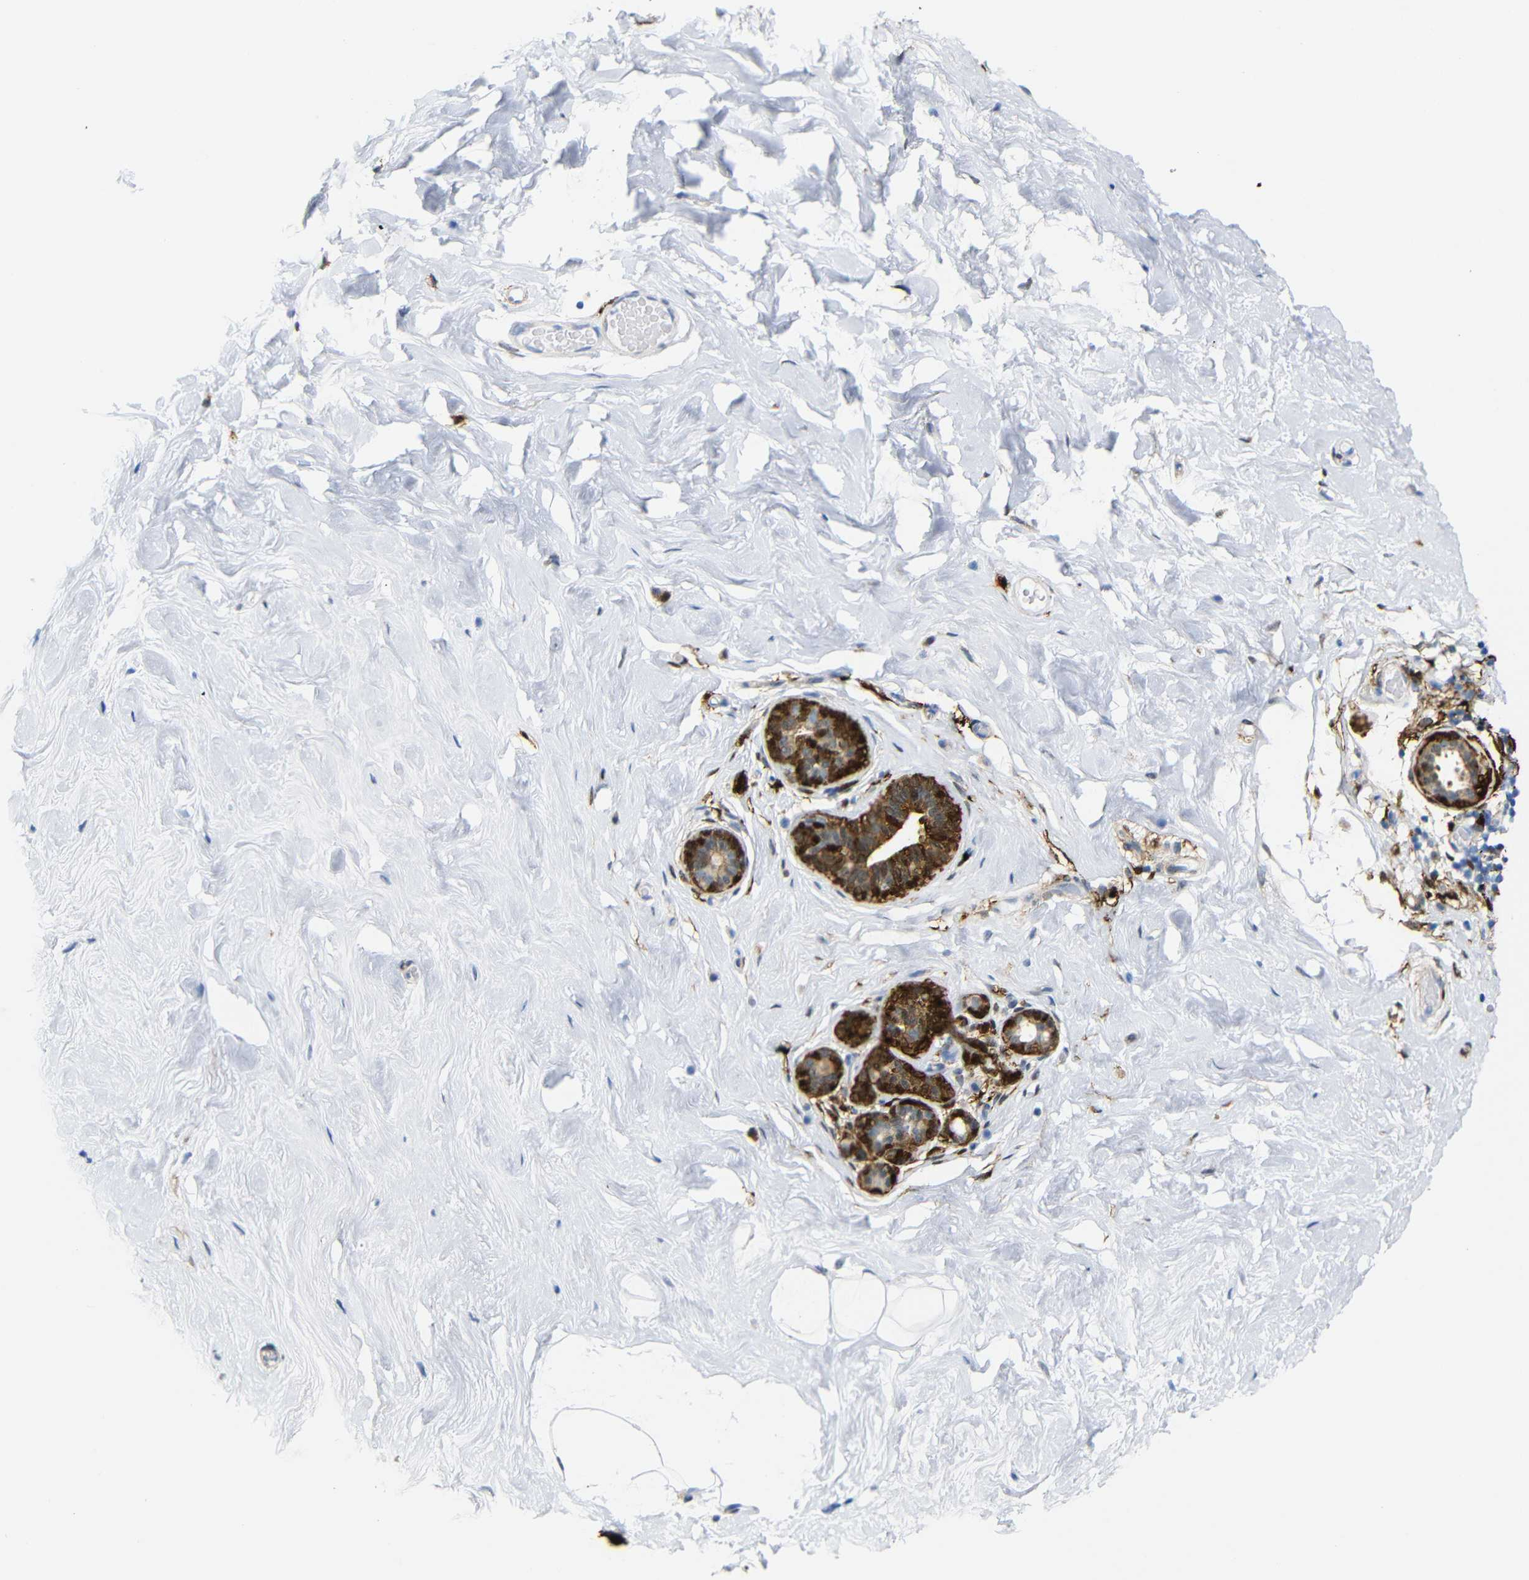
{"staining": {"intensity": "negative", "quantity": "none", "location": "none"}, "tissue": "breast", "cell_type": "Adipocytes", "image_type": "normal", "snomed": [{"axis": "morphology", "description": "Normal tissue, NOS"}, {"axis": "topography", "description": "Breast"}], "caption": "Human breast stained for a protein using immunohistochemistry (IHC) shows no expression in adipocytes.", "gene": "MT1A", "patient": {"sex": "female", "age": 75}}